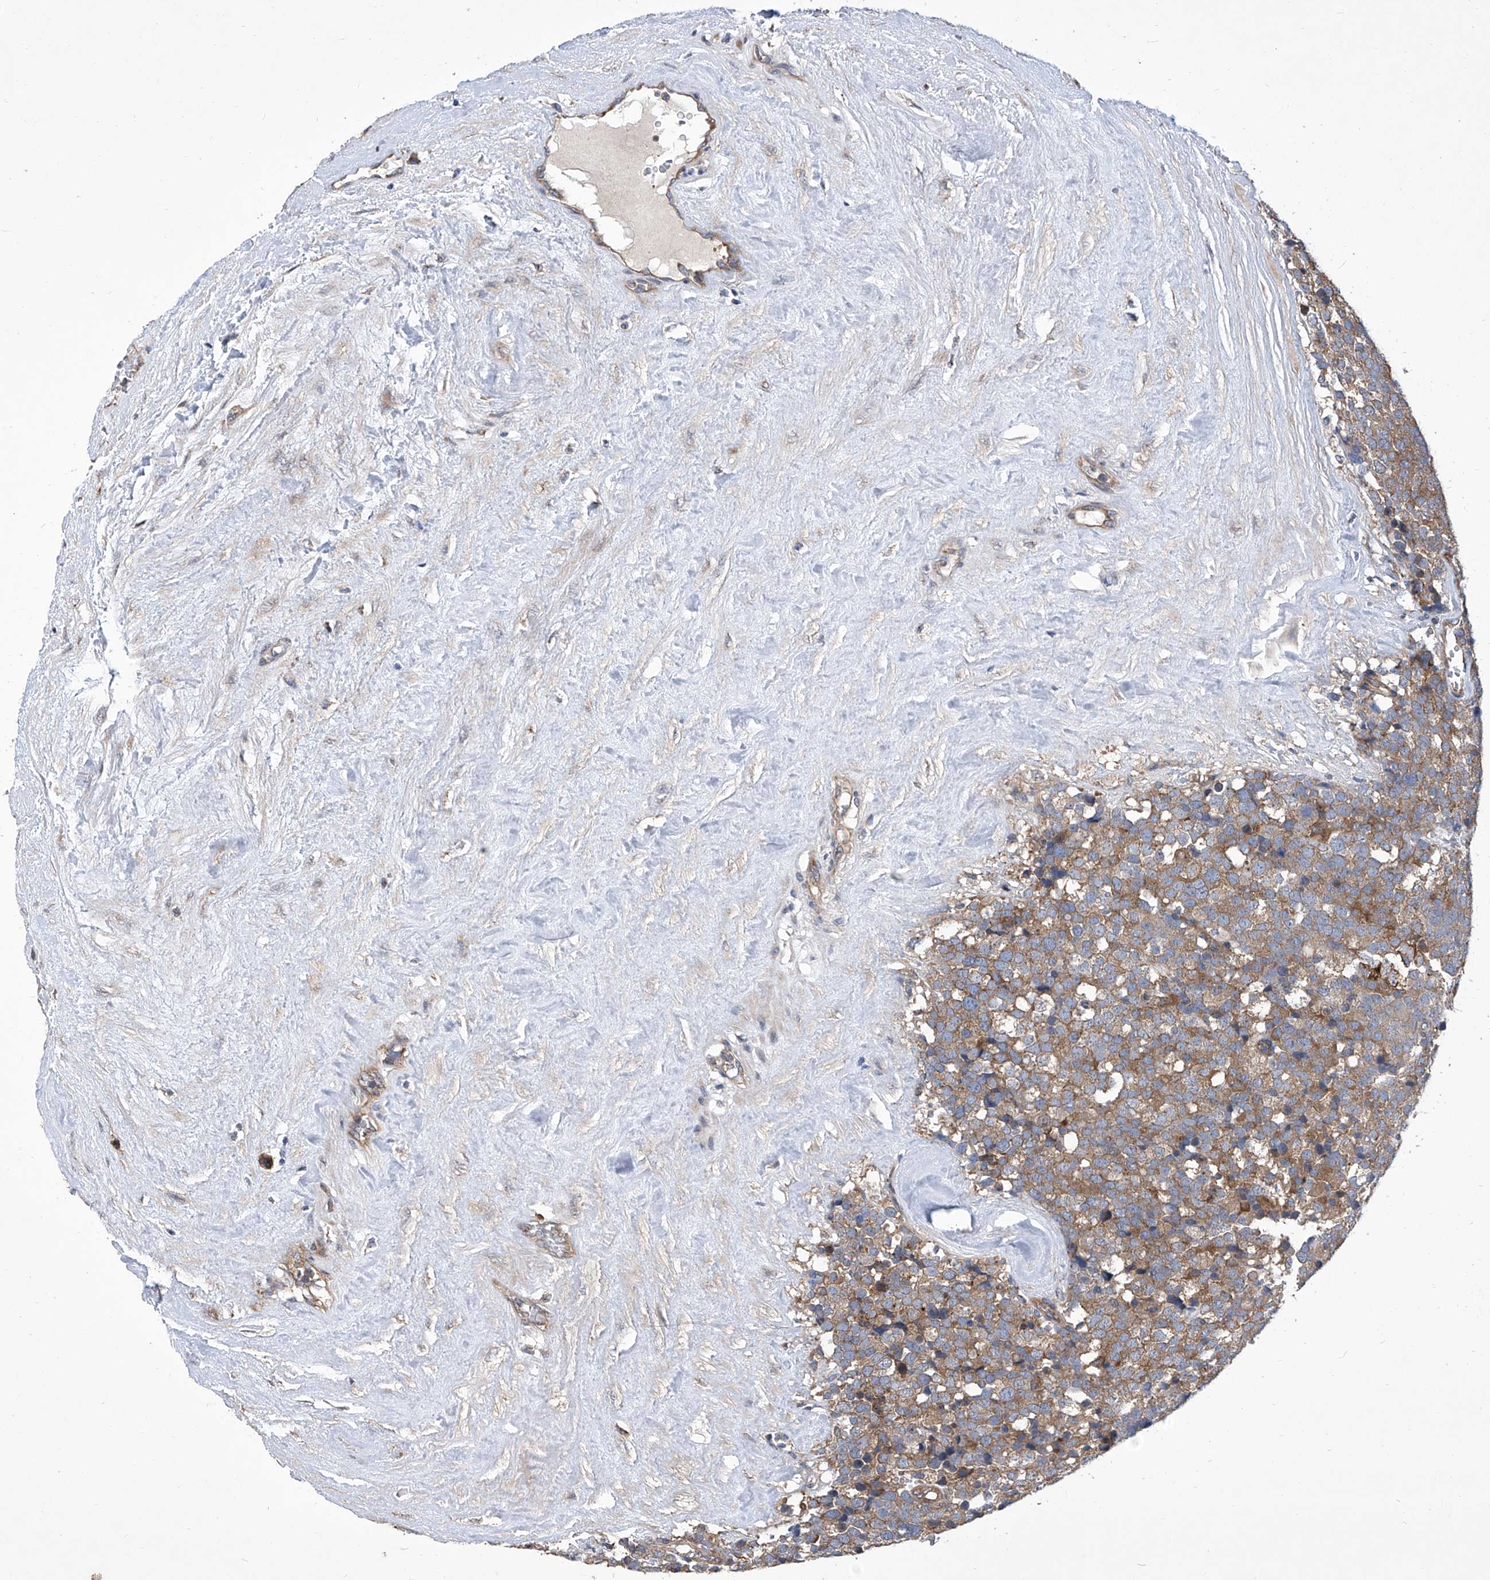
{"staining": {"intensity": "moderate", "quantity": "25%-75%", "location": "cytoplasmic/membranous"}, "tissue": "testis cancer", "cell_type": "Tumor cells", "image_type": "cancer", "snomed": [{"axis": "morphology", "description": "Seminoma, NOS"}, {"axis": "topography", "description": "Testis"}], "caption": "Protein expression analysis of human seminoma (testis) reveals moderate cytoplasmic/membranous positivity in about 25%-75% of tumor cells.", "gene": "TJAP1", "patient": {"sex": "male", "age": 71}}